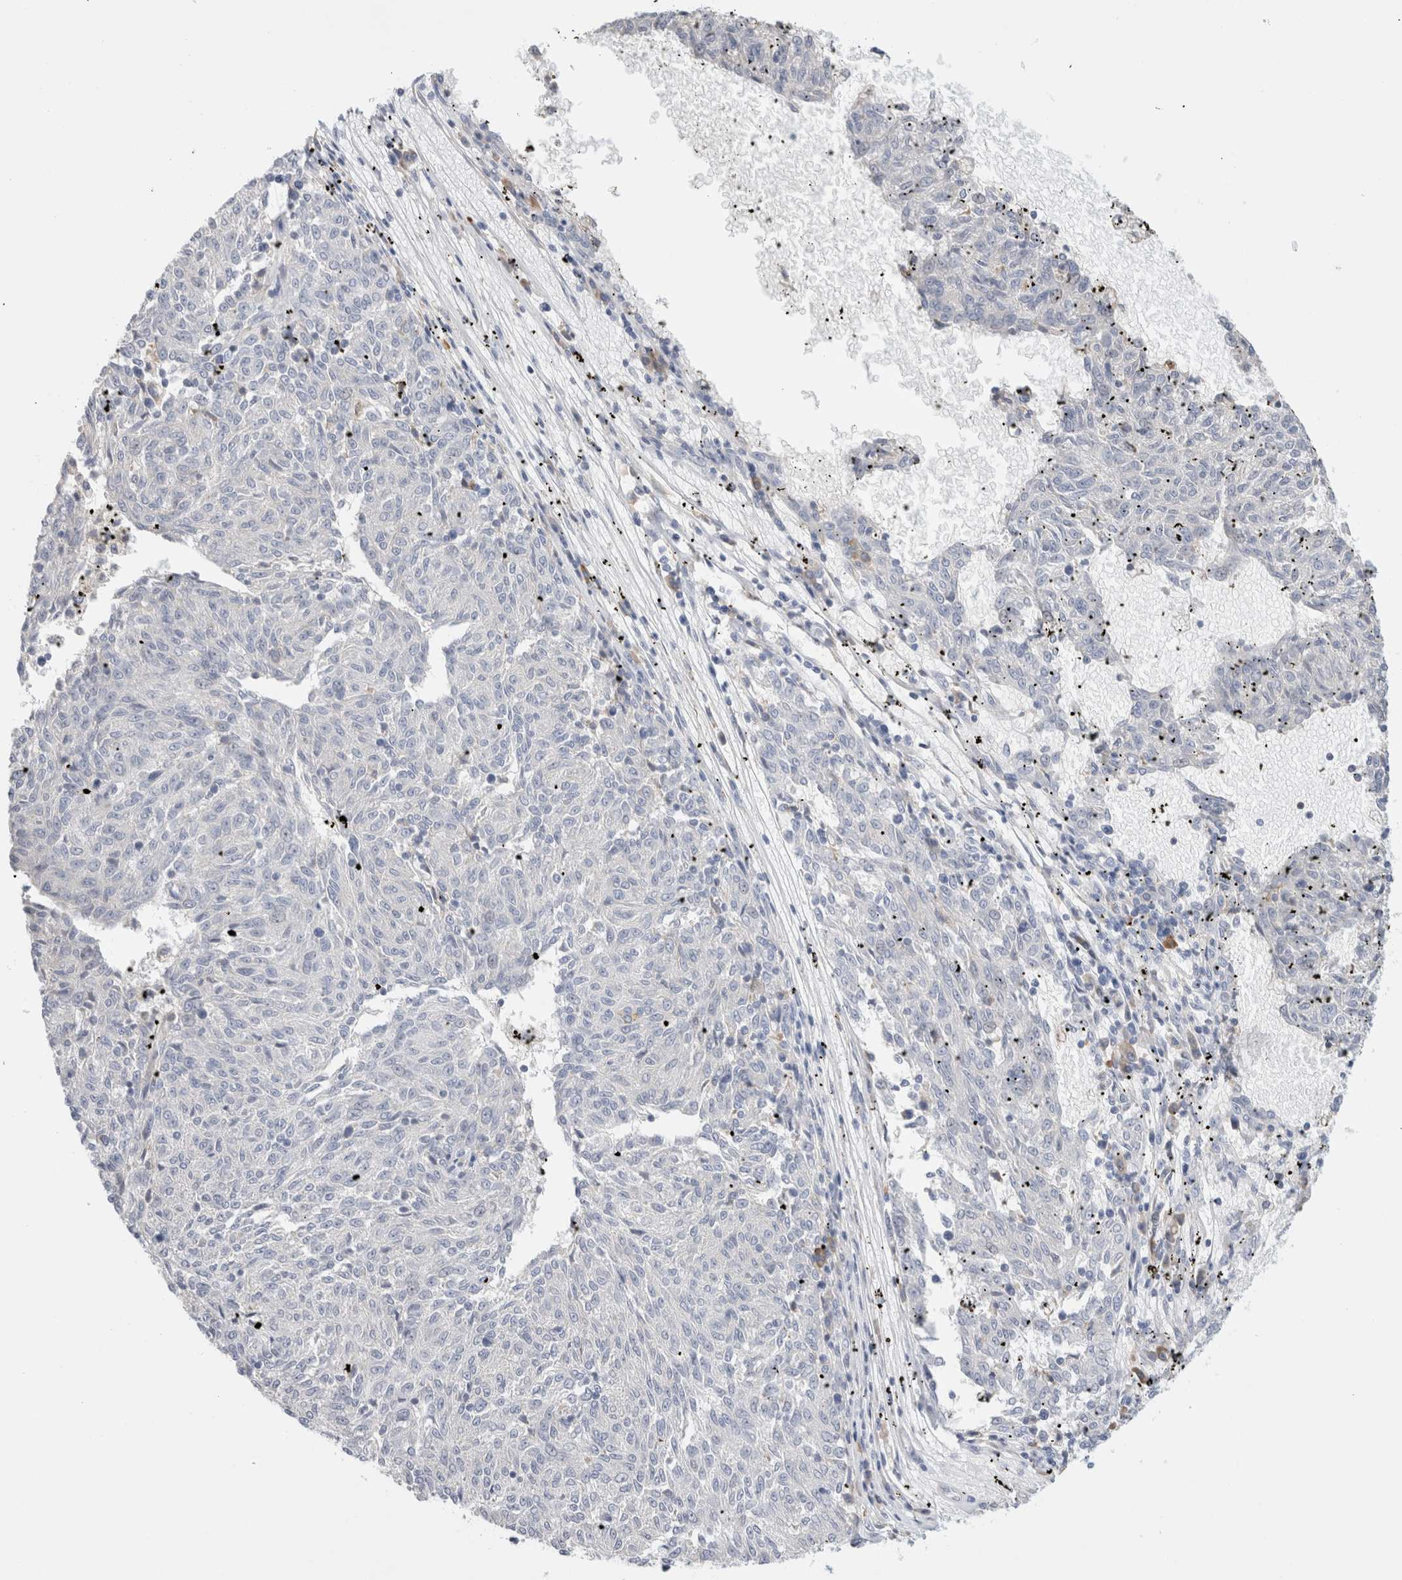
{"staining": {"intensity": "negative", "quantity": "none", "location": "none"}, "tissue": "melanoma", "cell_type": "Tumor cells", "image_type": "cancer", "snomed": [{"axis": "morphology", "description": "Malignant melanoma, NOS"}, {"axis": "topography", "description": "Skin"}], "caption": "An image of human melanoma is negative for staining in tumor cells.", "gene": "CSK", "patient": {"sex": "female", "age": 72}}